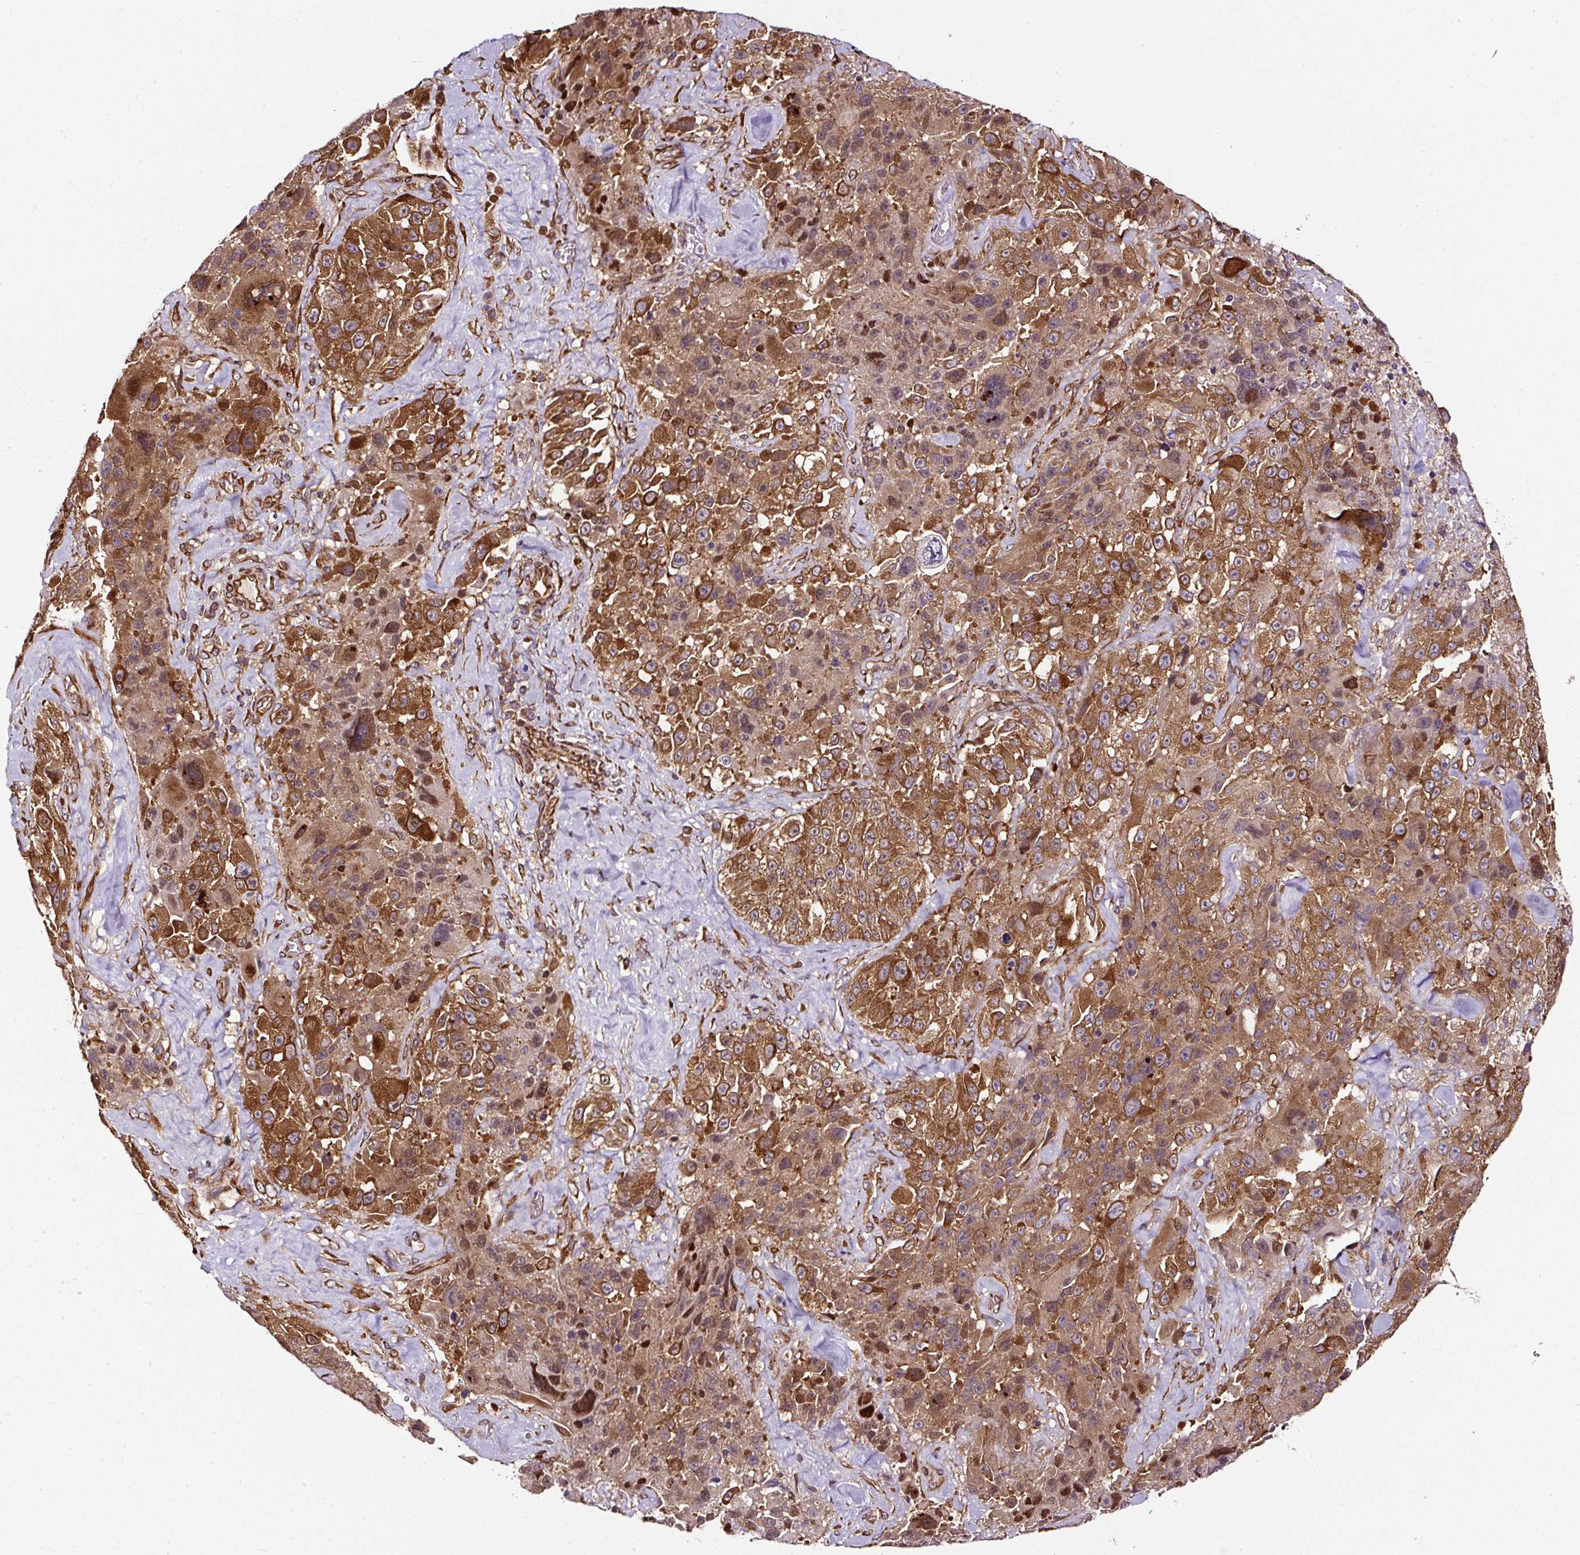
{"staining": {"intensity": "moderate", "quantity": ">75%", "location": "cytoplasmic/membranous,nuclear"}, "tissue": "melanoma", "cell_type": "Tumor cells", "image_type": "cancer", "snomed": [{"axis": "morphology", "description": "Malignant melanoma, Metastatic site"}, {"axis": "topography", "description": "Lymph node"}], "caption": "Protein expression by immunohistochemistry (IHC) demonstrates moderate cytoplasmic/membranous and nuclear expression in about >75% of tumor cells in melanoma.", "gene": "KDM4E", "patient": {"sex": "male", "age": 62}}